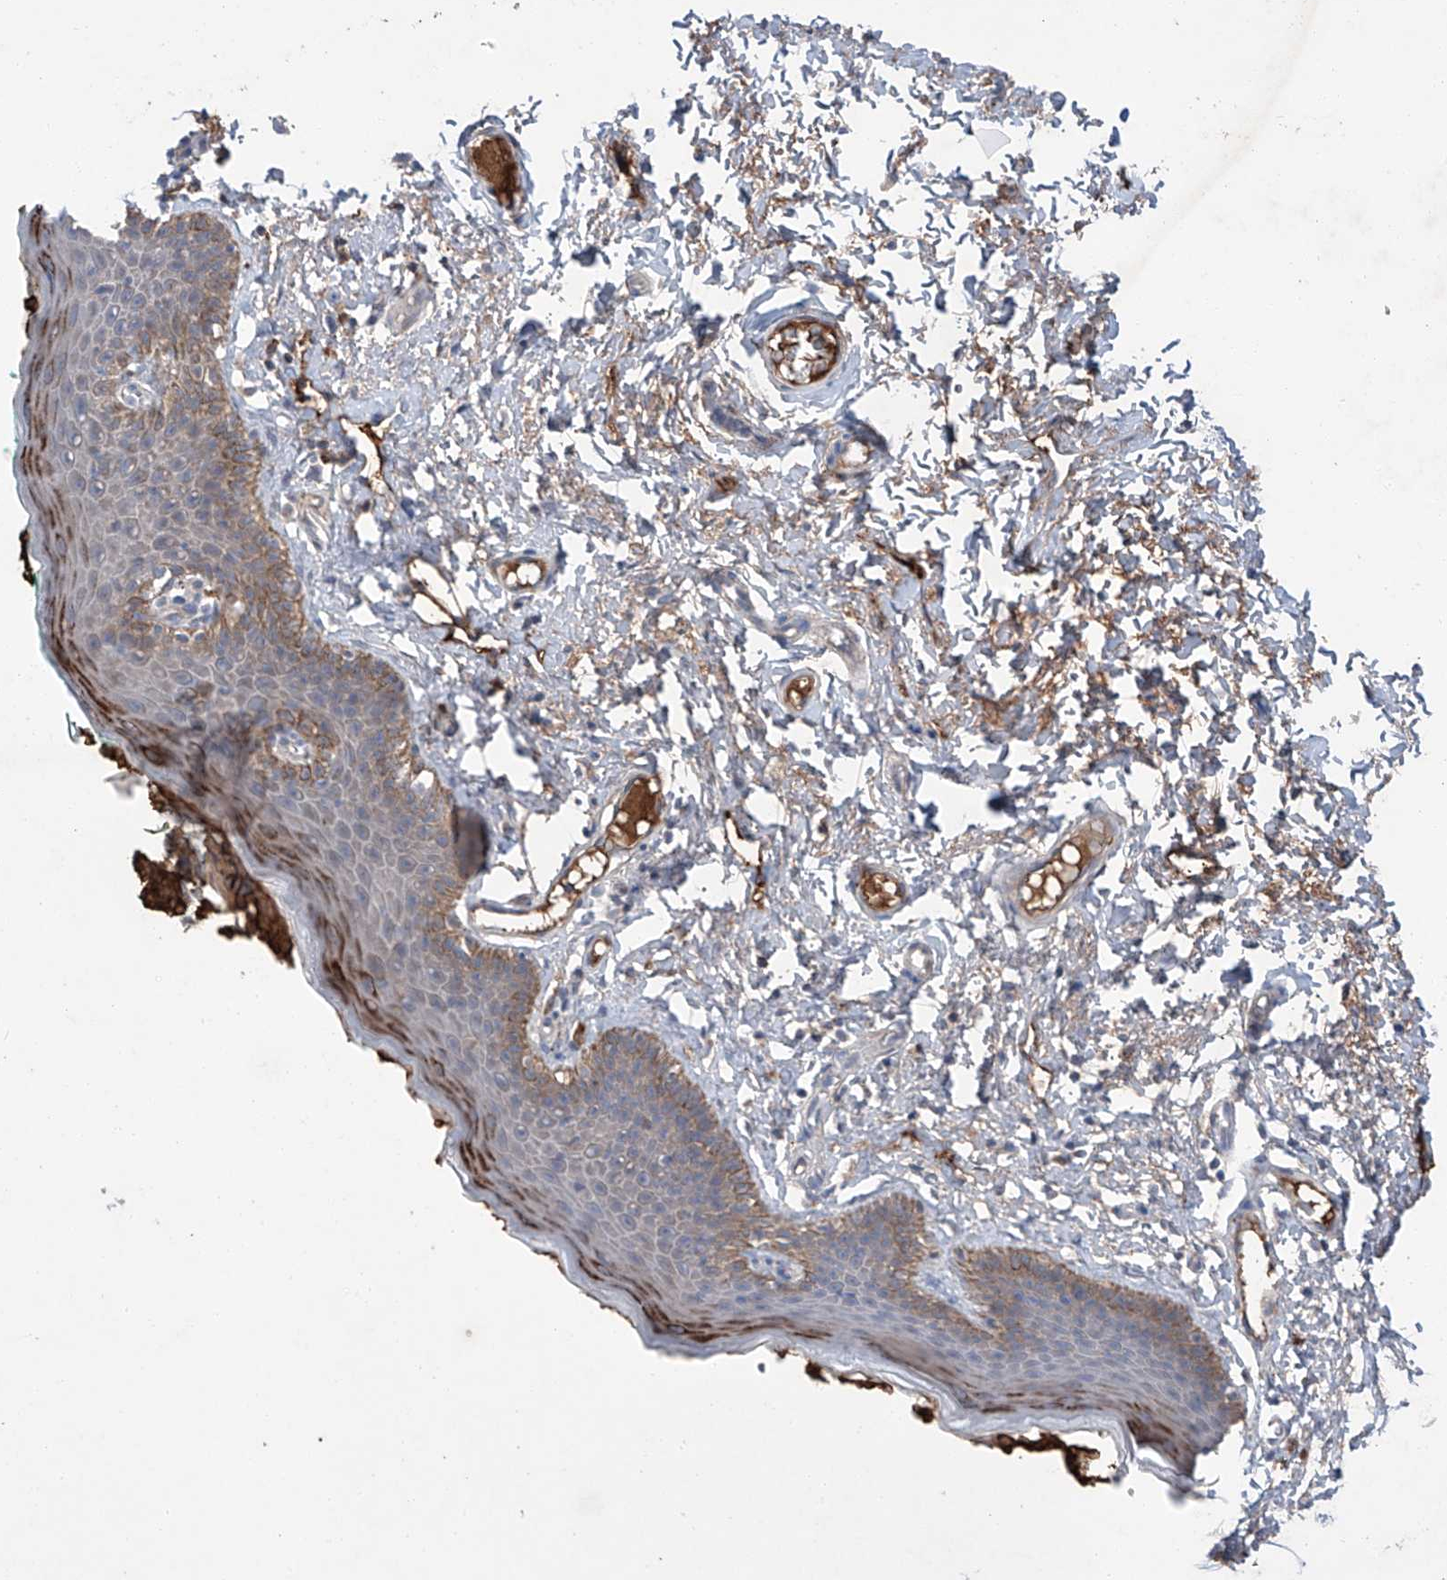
{"staining": {"intensity": "strong", "quantity": "25%-75%", "location": "cytoplasmic/membranous"}, "tissue": "skin", "cell_type": "Epidermal cells", "image_type": "normal", "snomed": [{"axis": "morphology", "description": "Normal tissue, NOS"}, {"axis": "topography", "description": "Vulva"}], "caption": "Immunohistochemistry histopathology image of benign skin stained for a protein (brown), which shows high levels of strong cytoplasmic/membranous expression in approximately 25%-75% of epidermal cells.", "gene": "SIX4", "patient": {"sex": "female", "age": 66}}